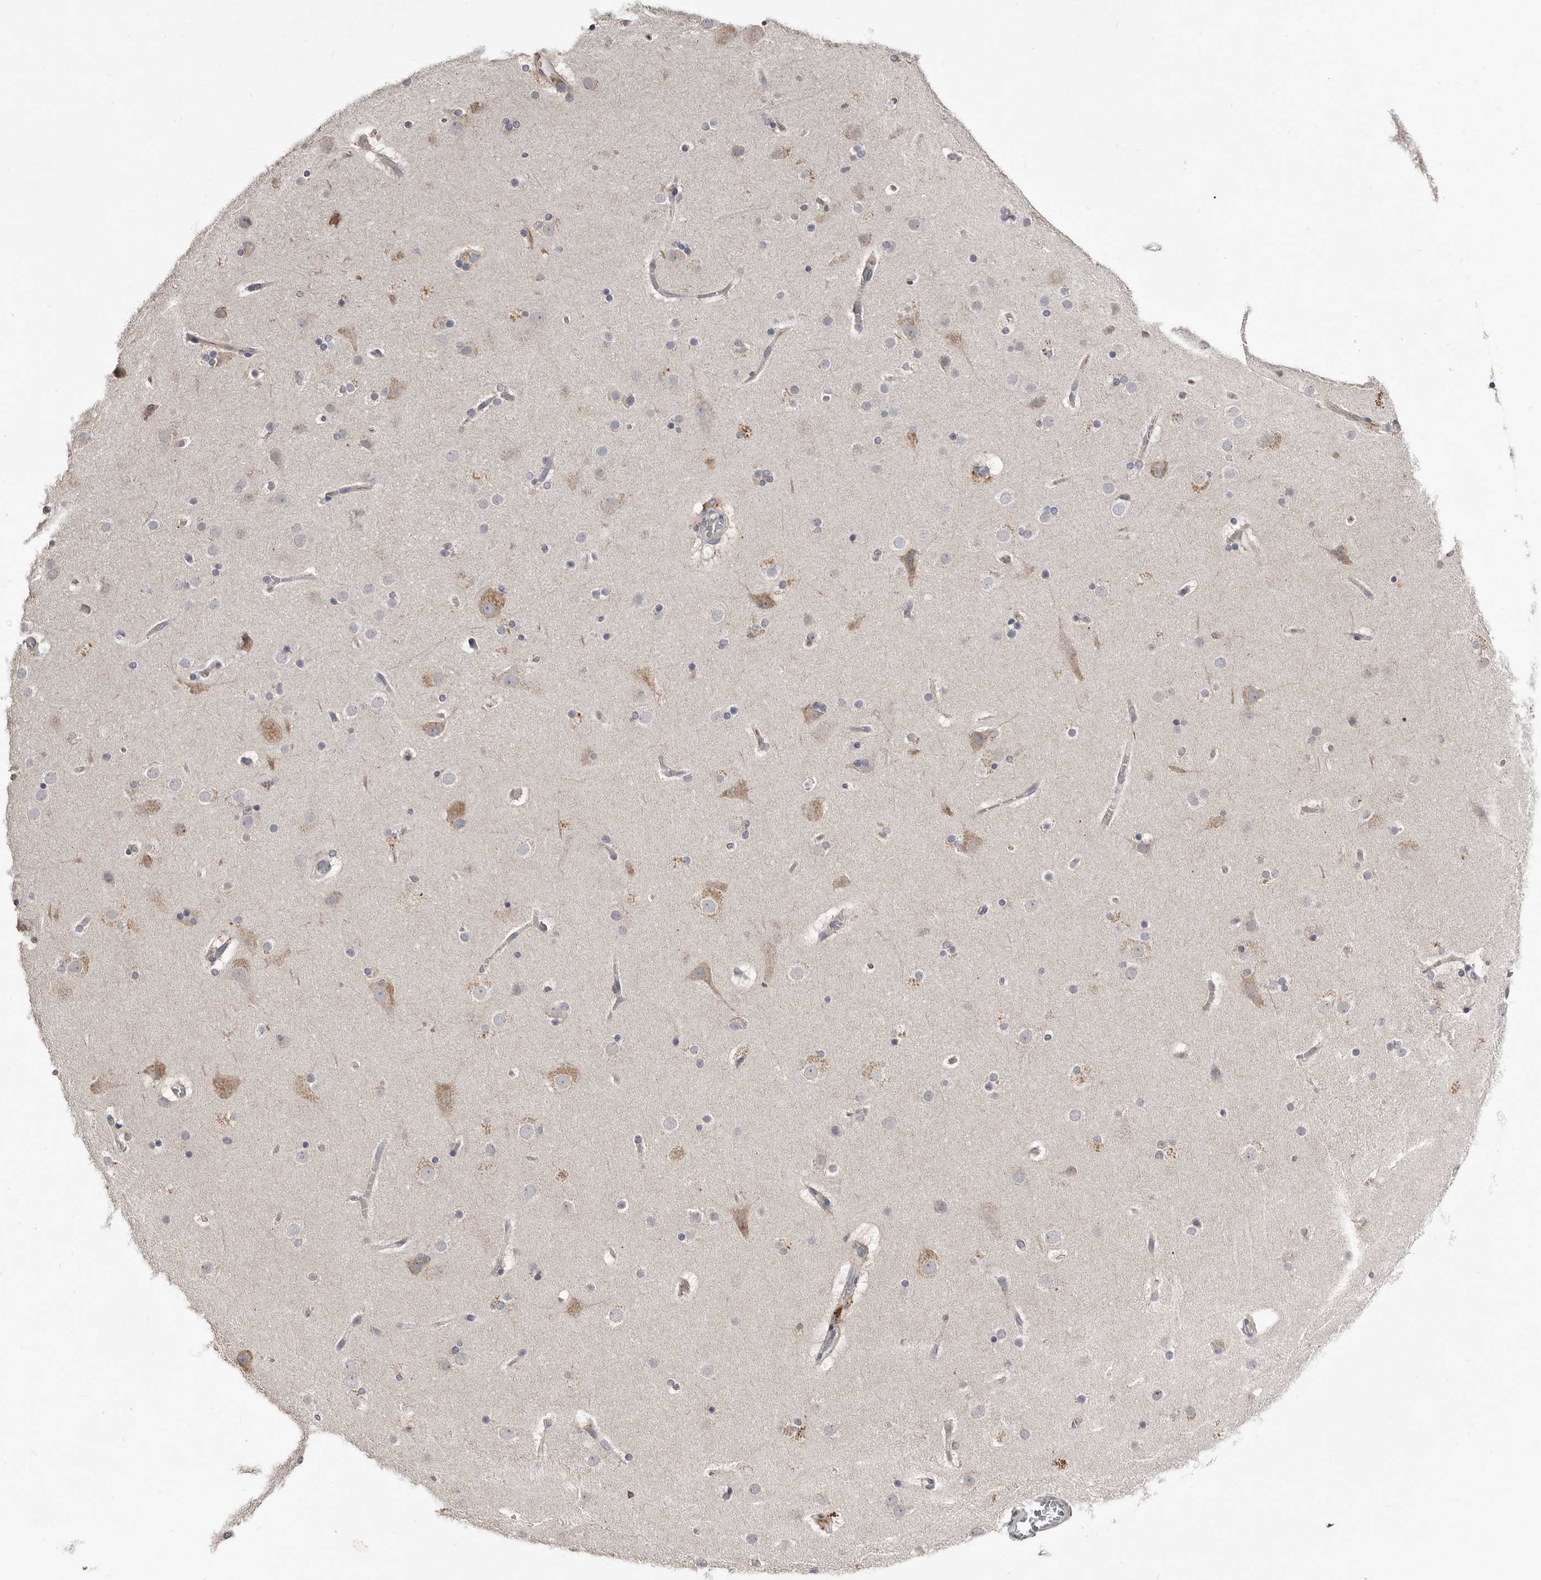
{"staining": {"intensity": "negative", "quantity": "none", "location": "none"}, "tissue": "cerebral cortex", "cell_type": "Endothelial cells", "image_type": "normal", "snomed": [{"axis": "morphology", "description": "Normal tissue, NOS"}, {"axis": "topography", "description": "Cerebral cortex"}], "caption": "An immunohistochemistry micrograph of benign cerebral cortex is shown. There is no staining in endothelial cells of cerebral cortex. (DAB (3,3'-diaminobenzidine) immunohistochemistry, high magnification).", "gene": "SLC39A2", "patient": {"sex": "male", "age": 57}}